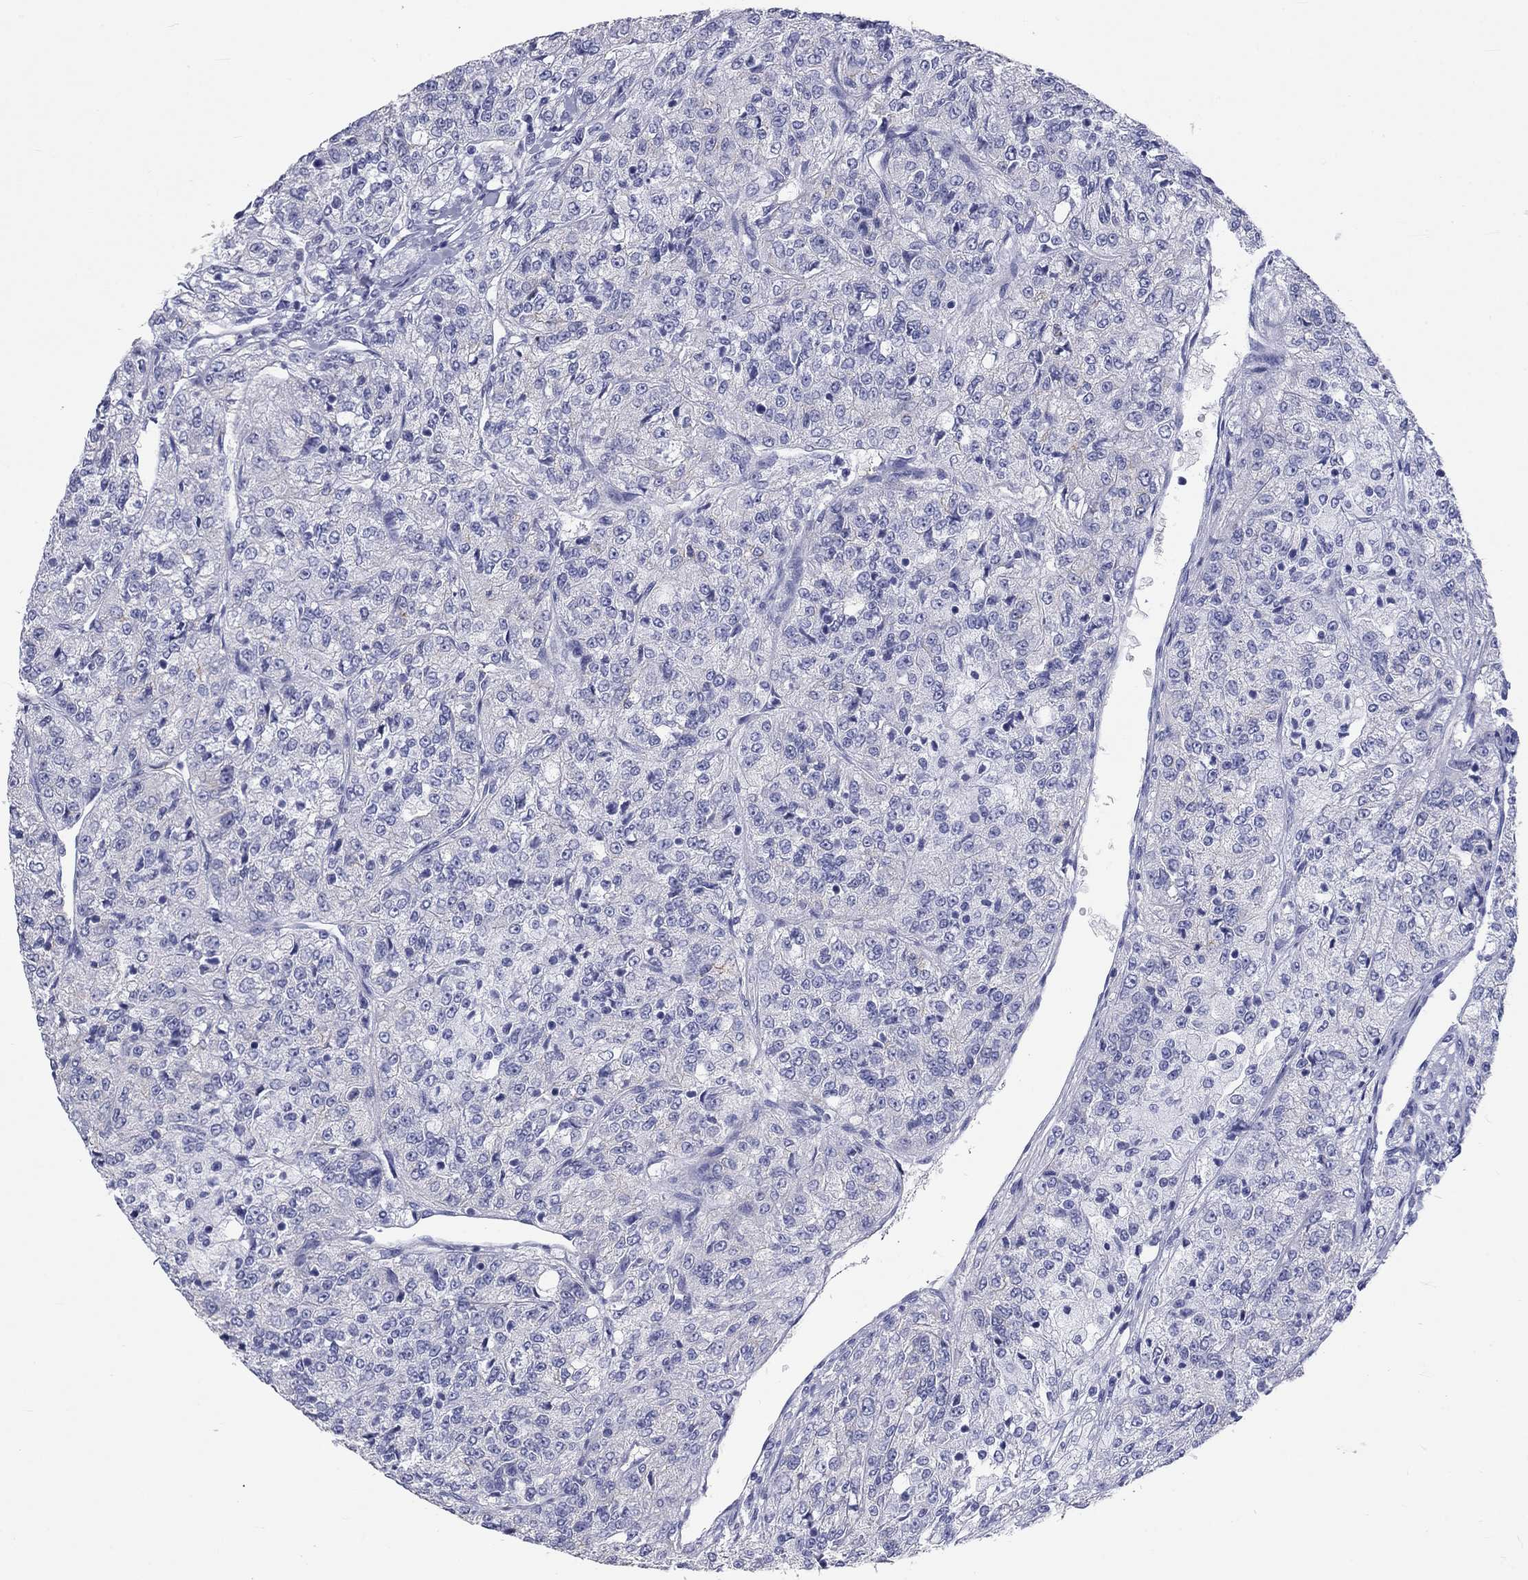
{"staining": {"intensity": "negative", "quantity": "none", "location": "none"}, "tissue": "renal cancer", "cell_type": "Tumor cells", "image_type": "cancer", "snomed": [{"axis": "morphology", "description": "Adenocarcinoma, NOS"}, {"axis": "topography", "description": "Kidney"}], "caption": "Renal cancer was stained to show a protein in brown. There is no significant staining in tumor cells.", "gene": "DNALI1", "patient": {"sex": "female", "age": 63}}